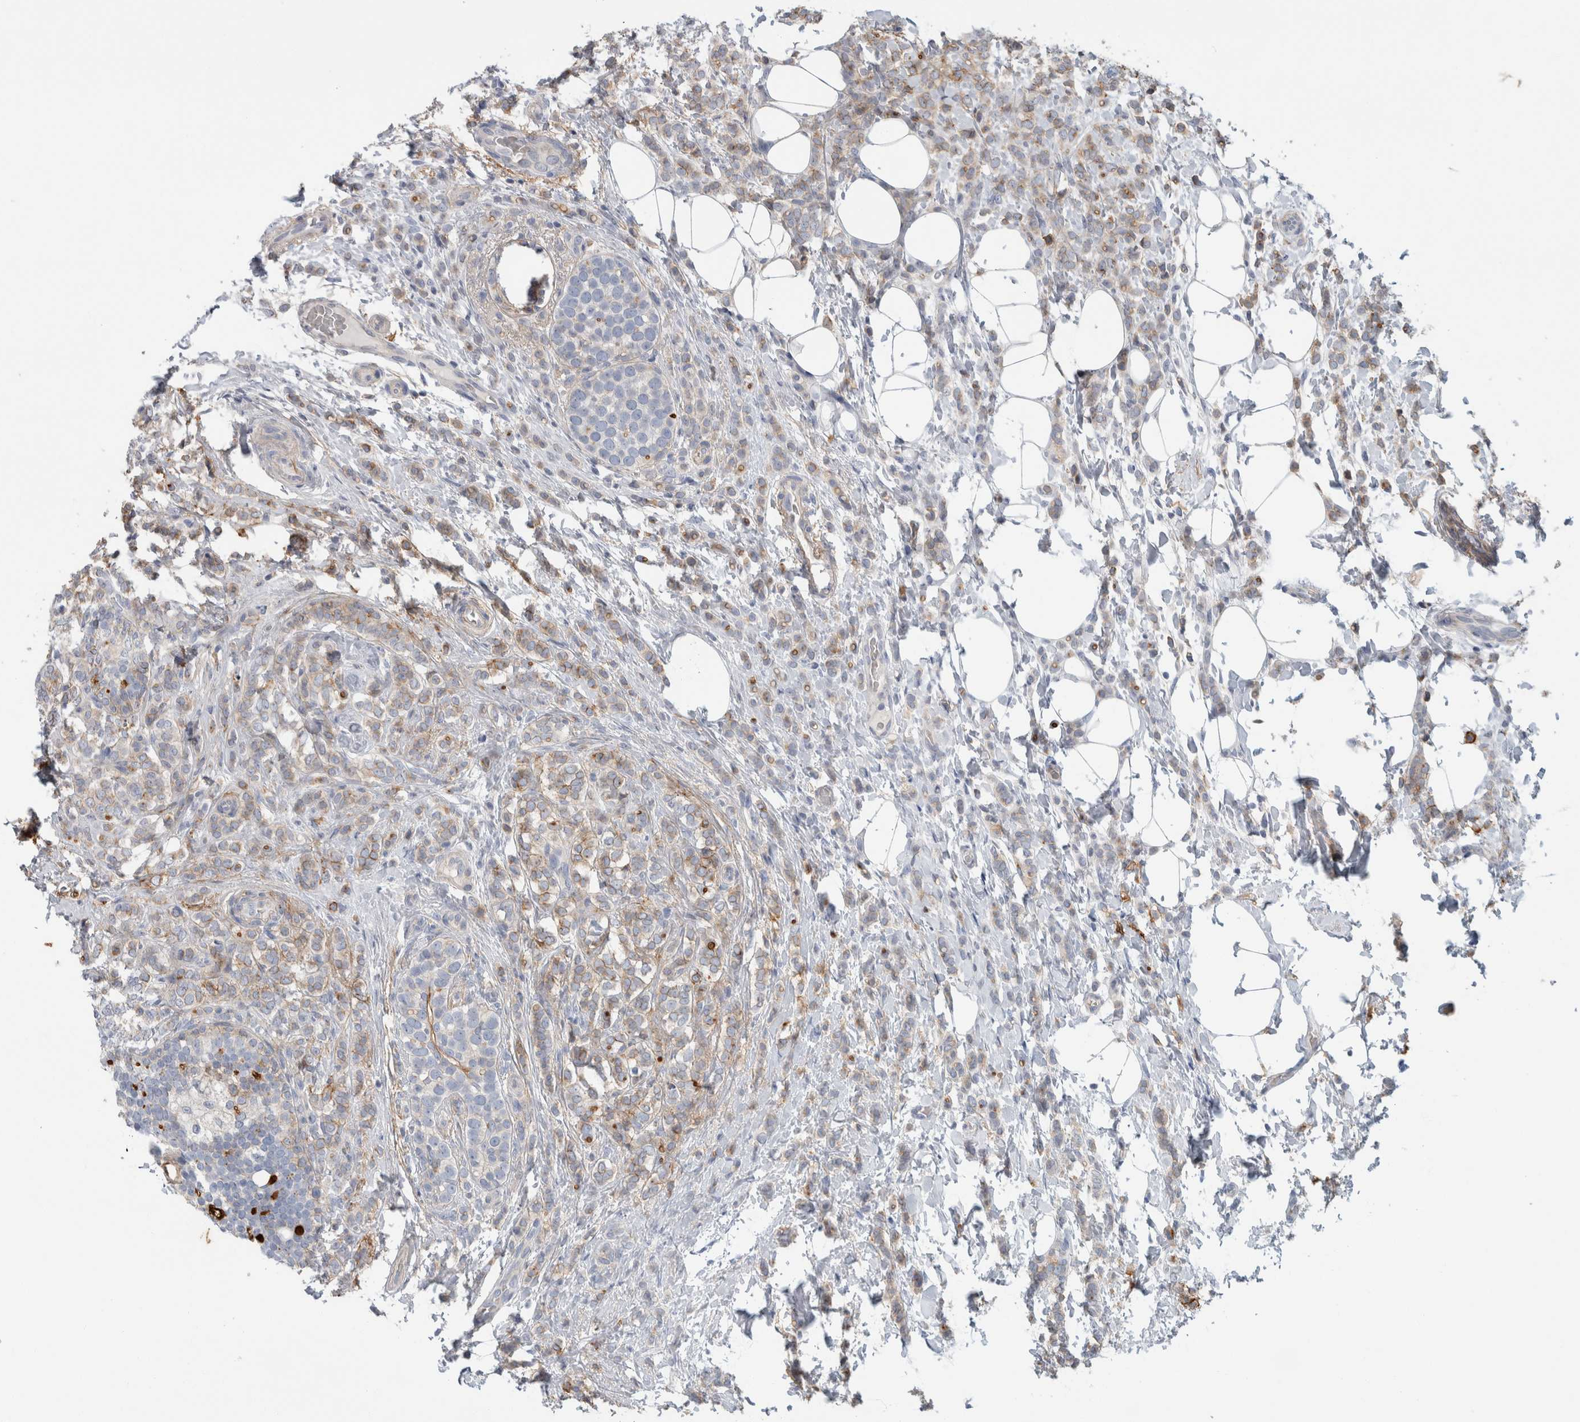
{"staining": {"intensity": "weak", "quantity": "<25%", "location": "cytoplasmic/membranous"}, "tissue": "breast cancer", "cell_type": "Tumor cells", "image_type": "cancer", "snomed": [{"axis": "morphology", "description": "Lobular carcinoma"}, {"axis": "topography", "description": "Breast"}], "caption": "Micrograph shows no protein expression in tumor cells of lobular carcinoma (breast) tissue.", "gene": "CD55", "patient": {"sex": "female", "age": 50}}